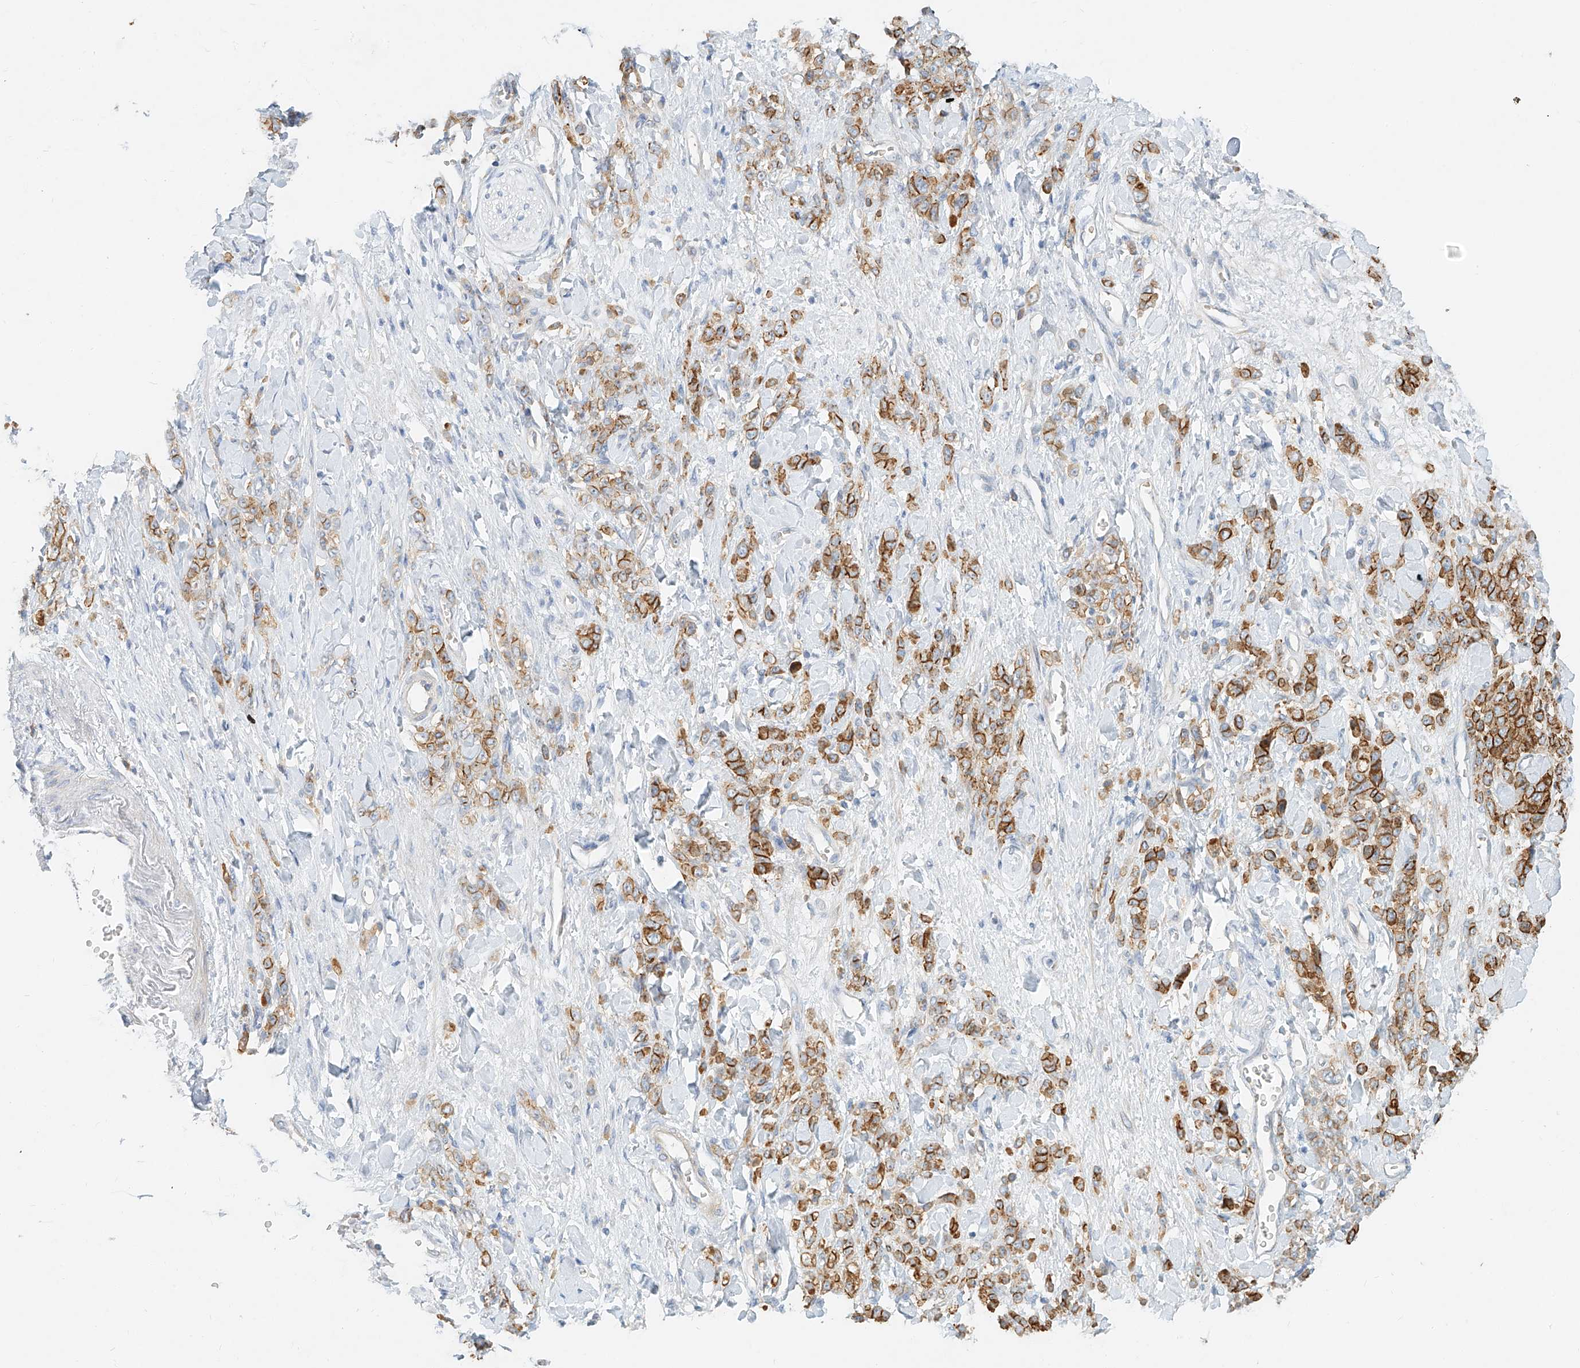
{"staining": {"intensity": "moderate", "quantity": ">75%", "location": "cytoplasmic/membranous"}, "tissue": "stomach cancer", "cell_type": "Tumor cells", "image_type": "cancer", "snomed": [{"axis": "morphology", "description": "Normal tissue, NOS"}, {"axis": "morphology", "description": "Adenocarcinoma, NOS"}, {"axis": "topography", "description": "Stomach"}], "caption": "Human stomach cancer stained with a protein marker demonstrates moderate staining in tumor cells.", "gene": "SYTL3", "patient": {"sex": "male", "age": 82}}